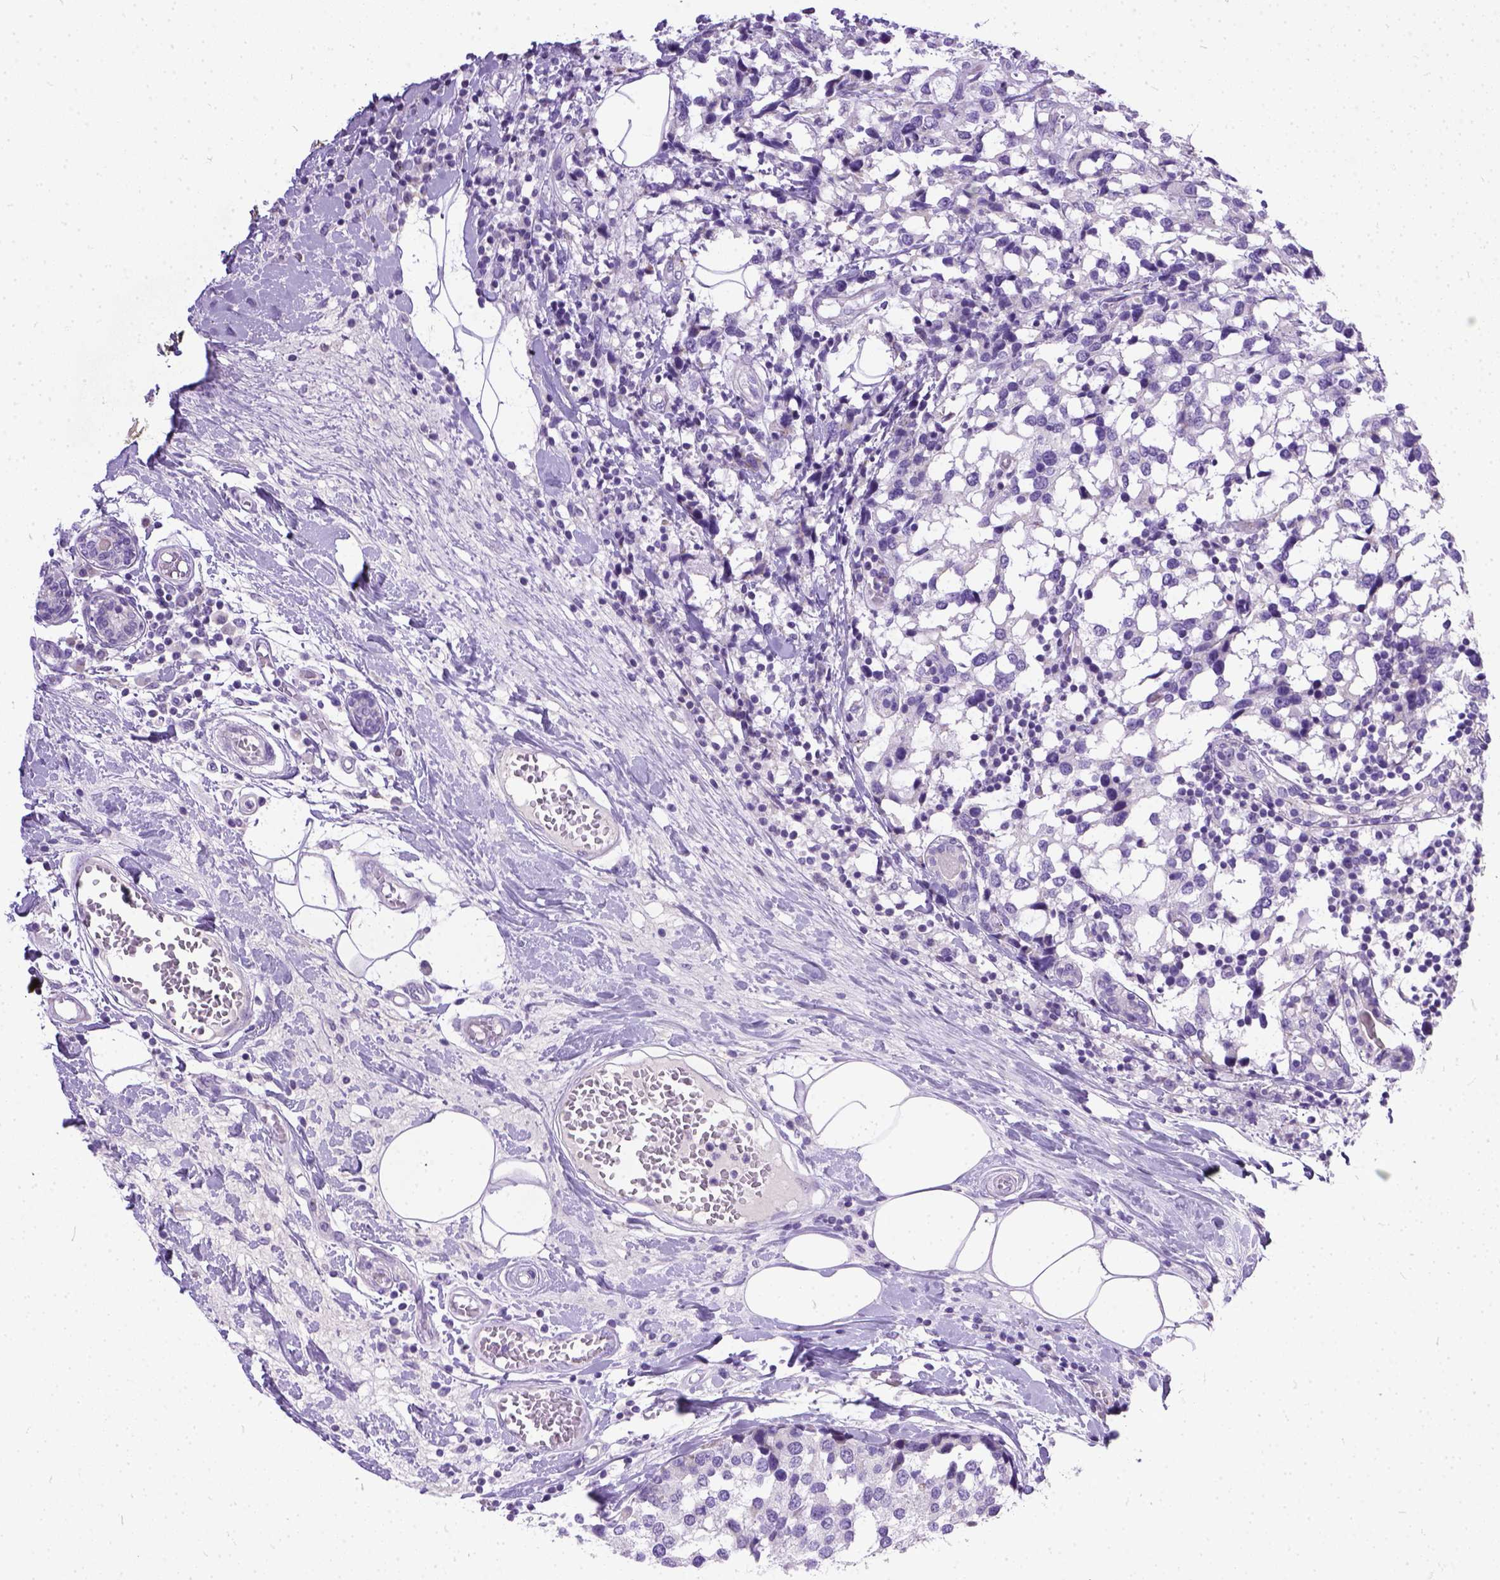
{"staining": {"intensity": "negative", "quantity": "none", "location": "none"}, "tissue": "breast cancer", "cell_type": "Tumor cells", "image_type": "cancer", "snomed": [{"axis": "morphology", "description": "Lobular carcinoma"}, {"axis": "topography", "description": "Breast"}], "caption": "Immunohistochemical staining of breast cancer (lobular carcinoma) reveals no significant positivity in tumor cells.", "gene": "PLK5", "patient": {"sex": "female", "age": 59}}